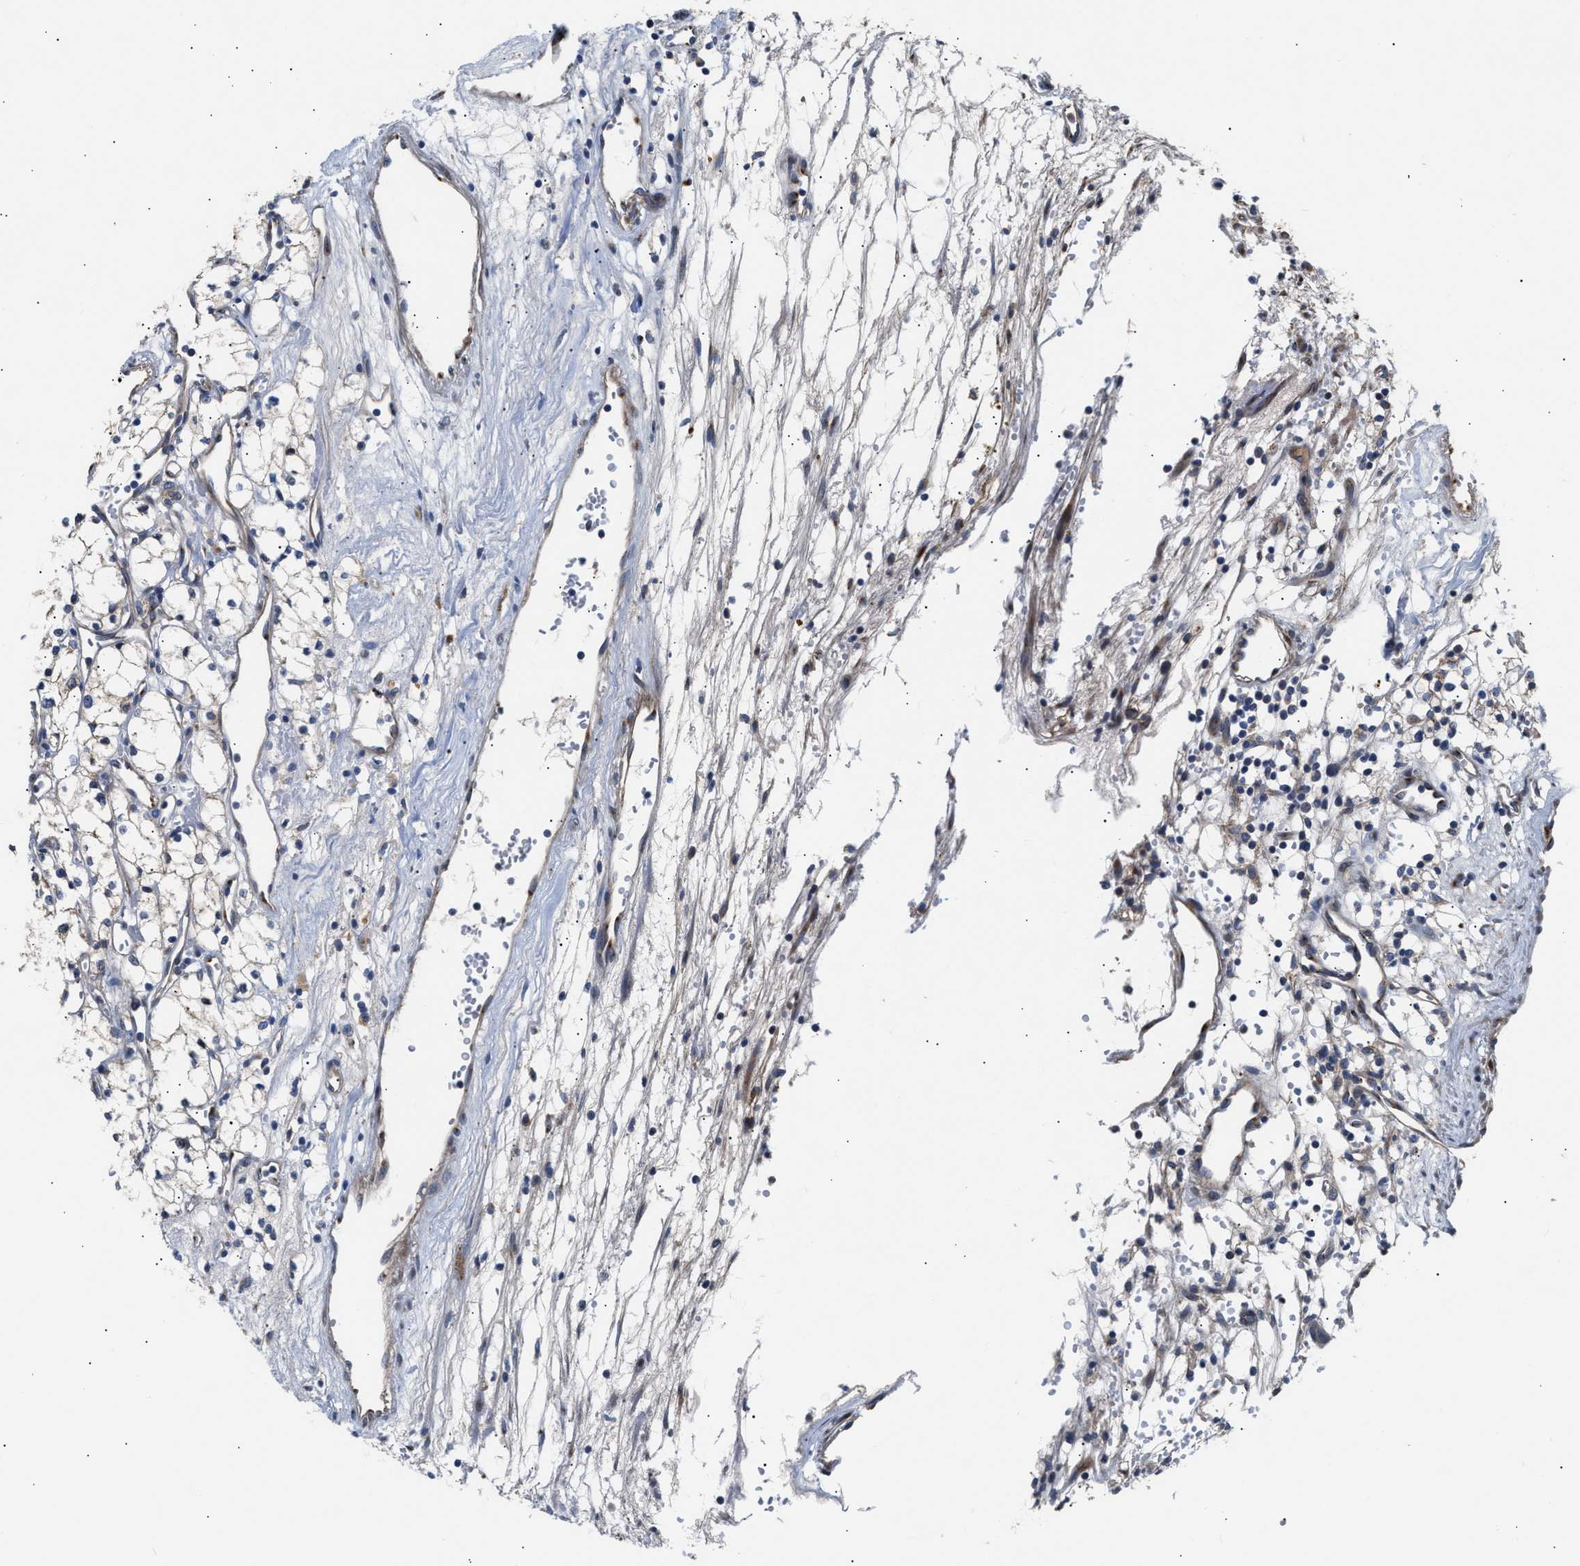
{"staining": {"intensity": "weak", "quantity": "<25%", "location": "cytoplasmic/membranous"}, "tissue": "renal cancer", "cell_type": "Tumor cells", "image_type": "cancer", "snomed": [{"axis": "morphology", "description": "Adenocarcinoma, NOS"}, {"axis": "topography", "description": "Kidney"}], "caption": "Tumor cells are negative for brown protein staining in renal cancer (adenocarcinoma).", "gene": "CCDC146", "patient": {"sex": "male", "age": 59}}